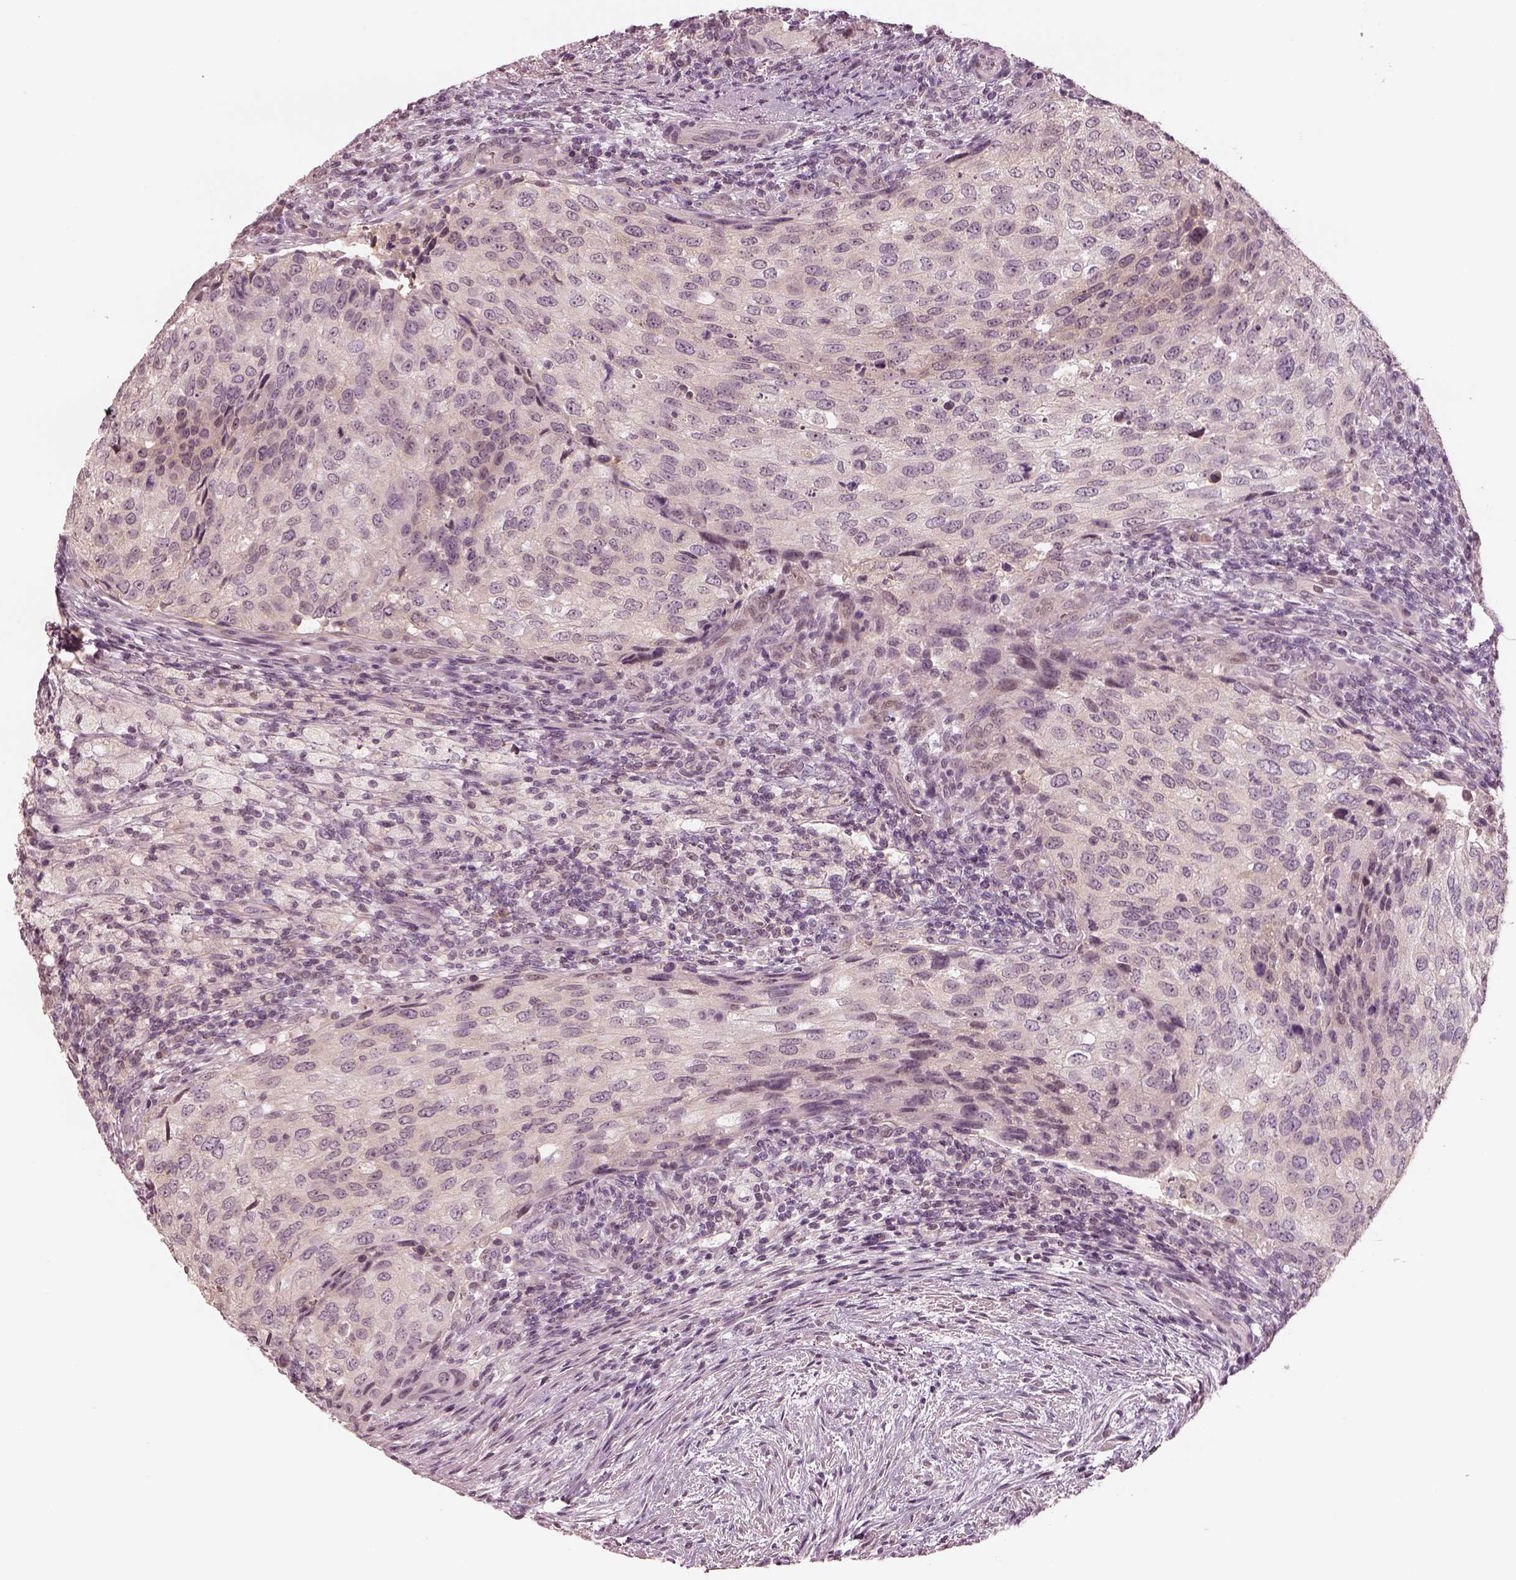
{"staining": {"intensity": "negative", "quantity": "none", "location": "none"}, "tissue": "urothelial cancer", "cell_type": "Tumor cells", "image_type": "cancer", "snomed": [{"axis": "morphology", "description": "Urothelial carcinoma, High grade"}, {"axis": "topography", "description": "Urinary bladder"}], "caption": "Immunohistochemistry (IHC) of urothelial cancer demonstrates no staining in tumor cells.", "gene": "EGR4", "patient": {"sex": "female", "age": 78}}